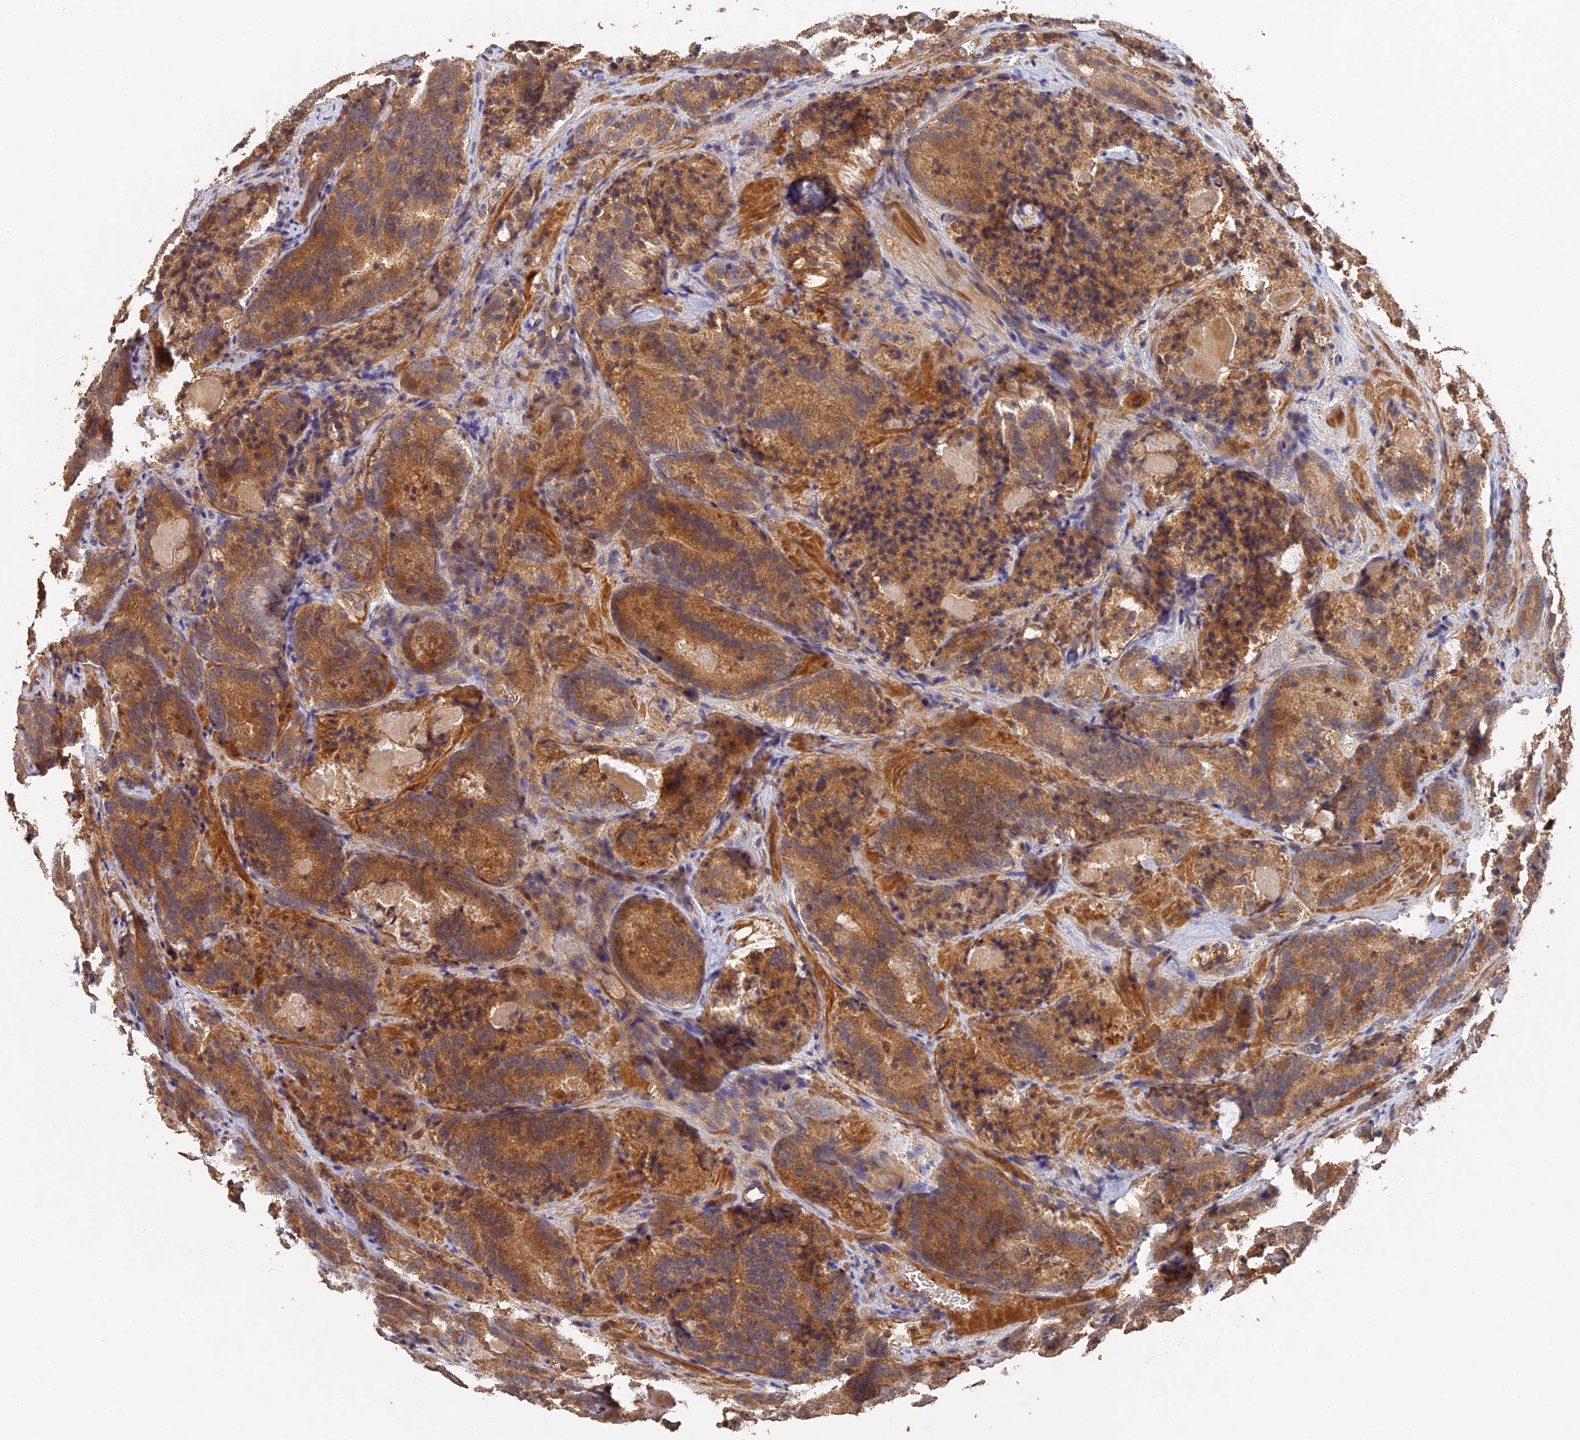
{"staining": {"intensity": "moderate", "quantity": ">75%", "location": "cytoplasmic/membranous"}, "tissue": "prostate cancer", "cell_type": "Tumor cells", "image_type": "cancer", "snomed": [{"axis": "morphology", "description": "Adenocarcinoma, High grade"}, {"axis": "topography", "description": "Prostate"}], "caption": "Prostate adenocarcinoma (high-grade) stained with DAB (3,3'-diaminobenzidine) immunohistochemistry (IHC) reveals medium levels of moderate cytoplasmic/membranous positivity in approximately >75% of tumor cells. Using DAB (3,3'-diaminobenzidine) (brown) and hematoxylin (blue) stains, captured at high magnification using brightfield microscopy.", "gene": "DHRS11", "patient": {"sex": "male", "age": 57}}